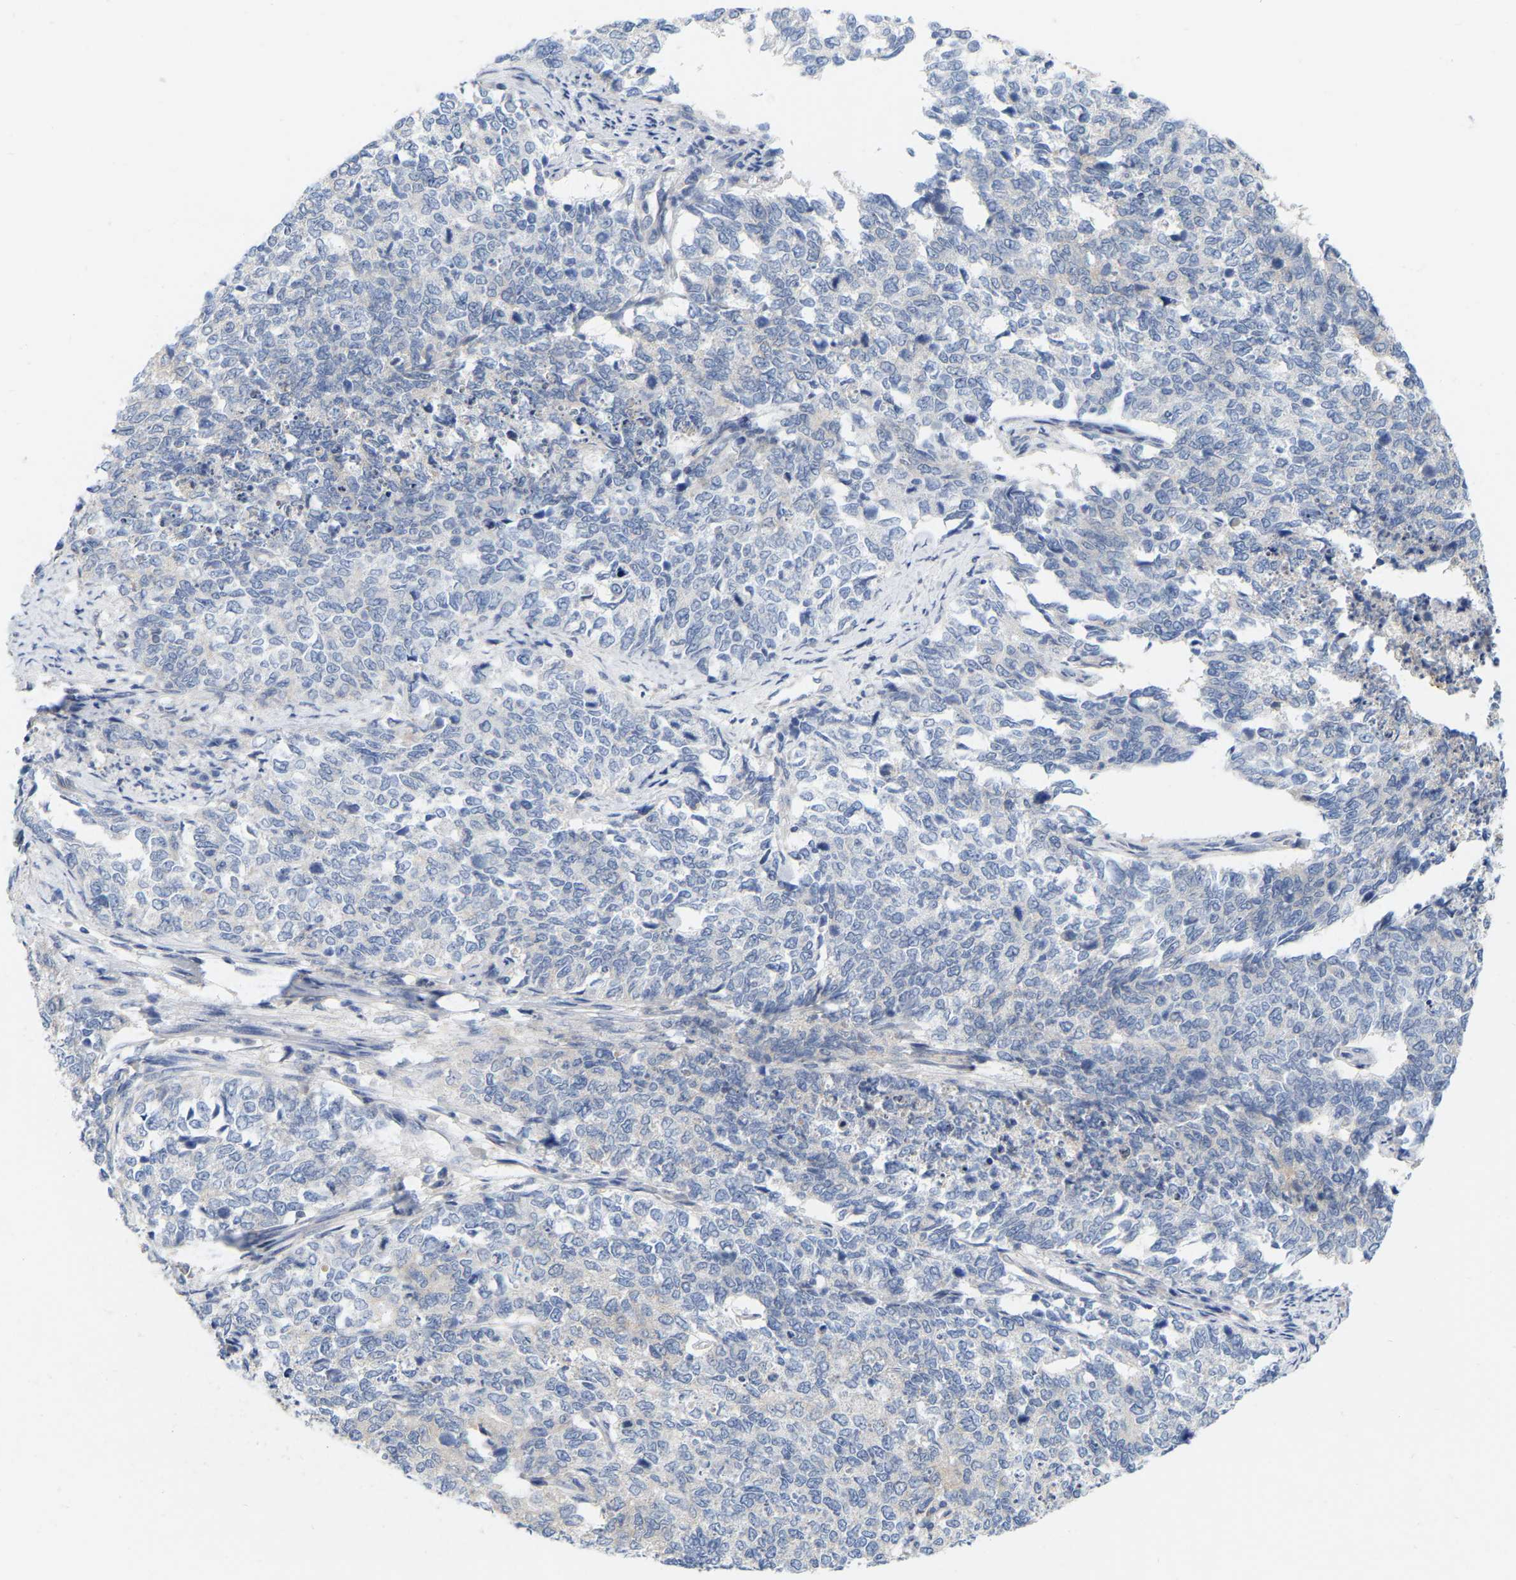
{"staining": {"intensity": "negative", "quantity": "none", "location": "none"}, "tissue": "cervical cancer", "cell_type": "Tumor cells", "image_type": "cancer", "snomed": [{"axis": "morphology", "description": "Squamous cell carcinoma, NOS"}, {"axis": "topography", "description": "Cervix"}], "caption": "Immunohistochemistry (IHC) photomicrograph of squamous cell carcinoma (cervical) stained for a protein (brown), which reveals no staining in tumor cells. (IHC, brightfield microscopy, high magnification).", "gene": "WIPI2", "patient": {"sex": "female", "age": 63}}